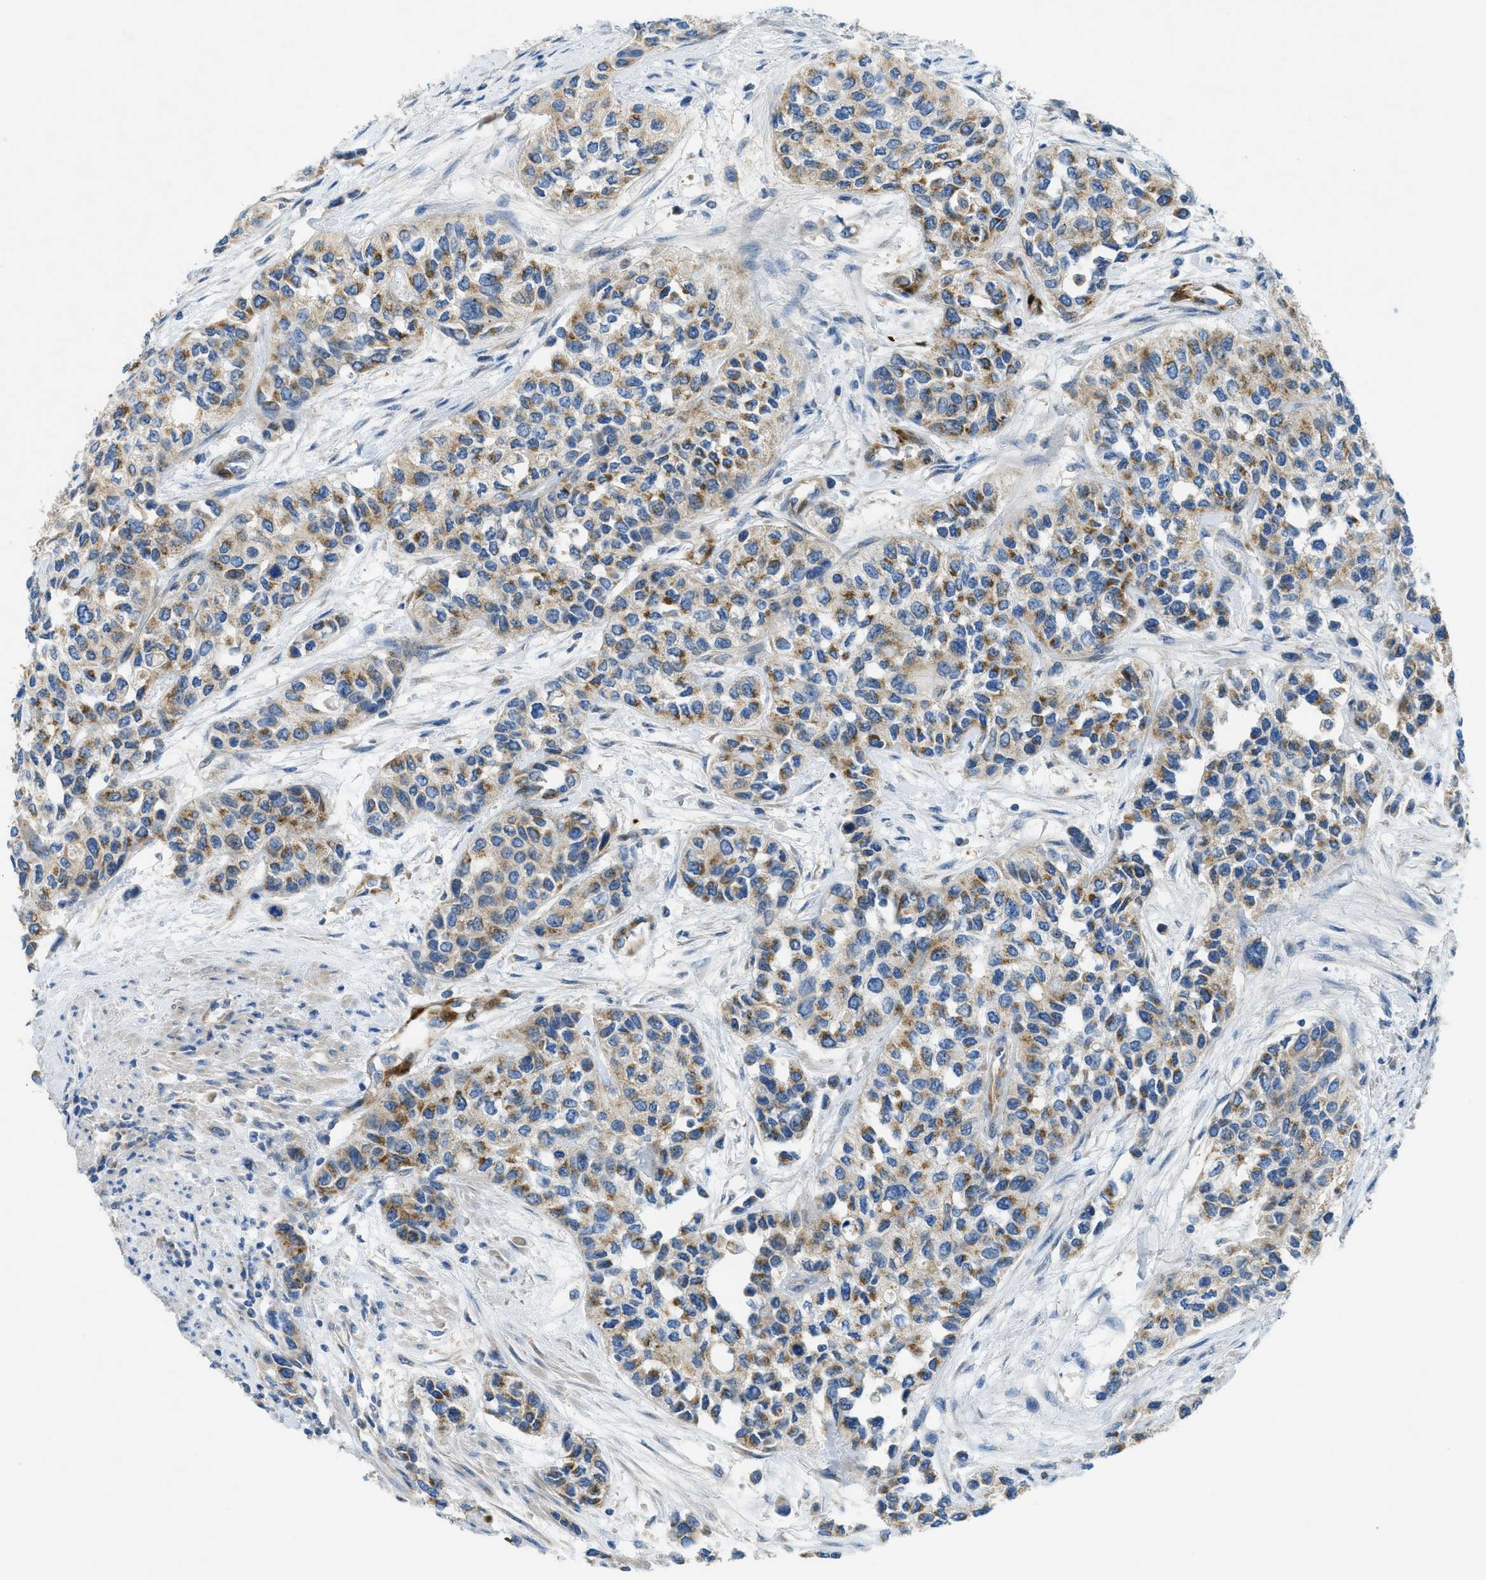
{"staining": {"intensity": "moderate", "quantity": "25%-75%", "location": "cytoplasmic/membranous"}, "tissue": "urothelial cancer", "cell_type": "Tumor cells", "image_type": "cancer", "snomed": [{"axis": "morphology", "description": "Urothelial carcinoma, High grade"}, {"axis": "topography", "description": "Urinary bladder"}], "caption": "DAB immunohistochemical staining of urothelial cancer reveals moderate cytoplasmic/membranous protein positivity in approximately 25%-75% of tumor cells.", "gene": "CYGB", "patient": {"sex": "female", "age": 56}}